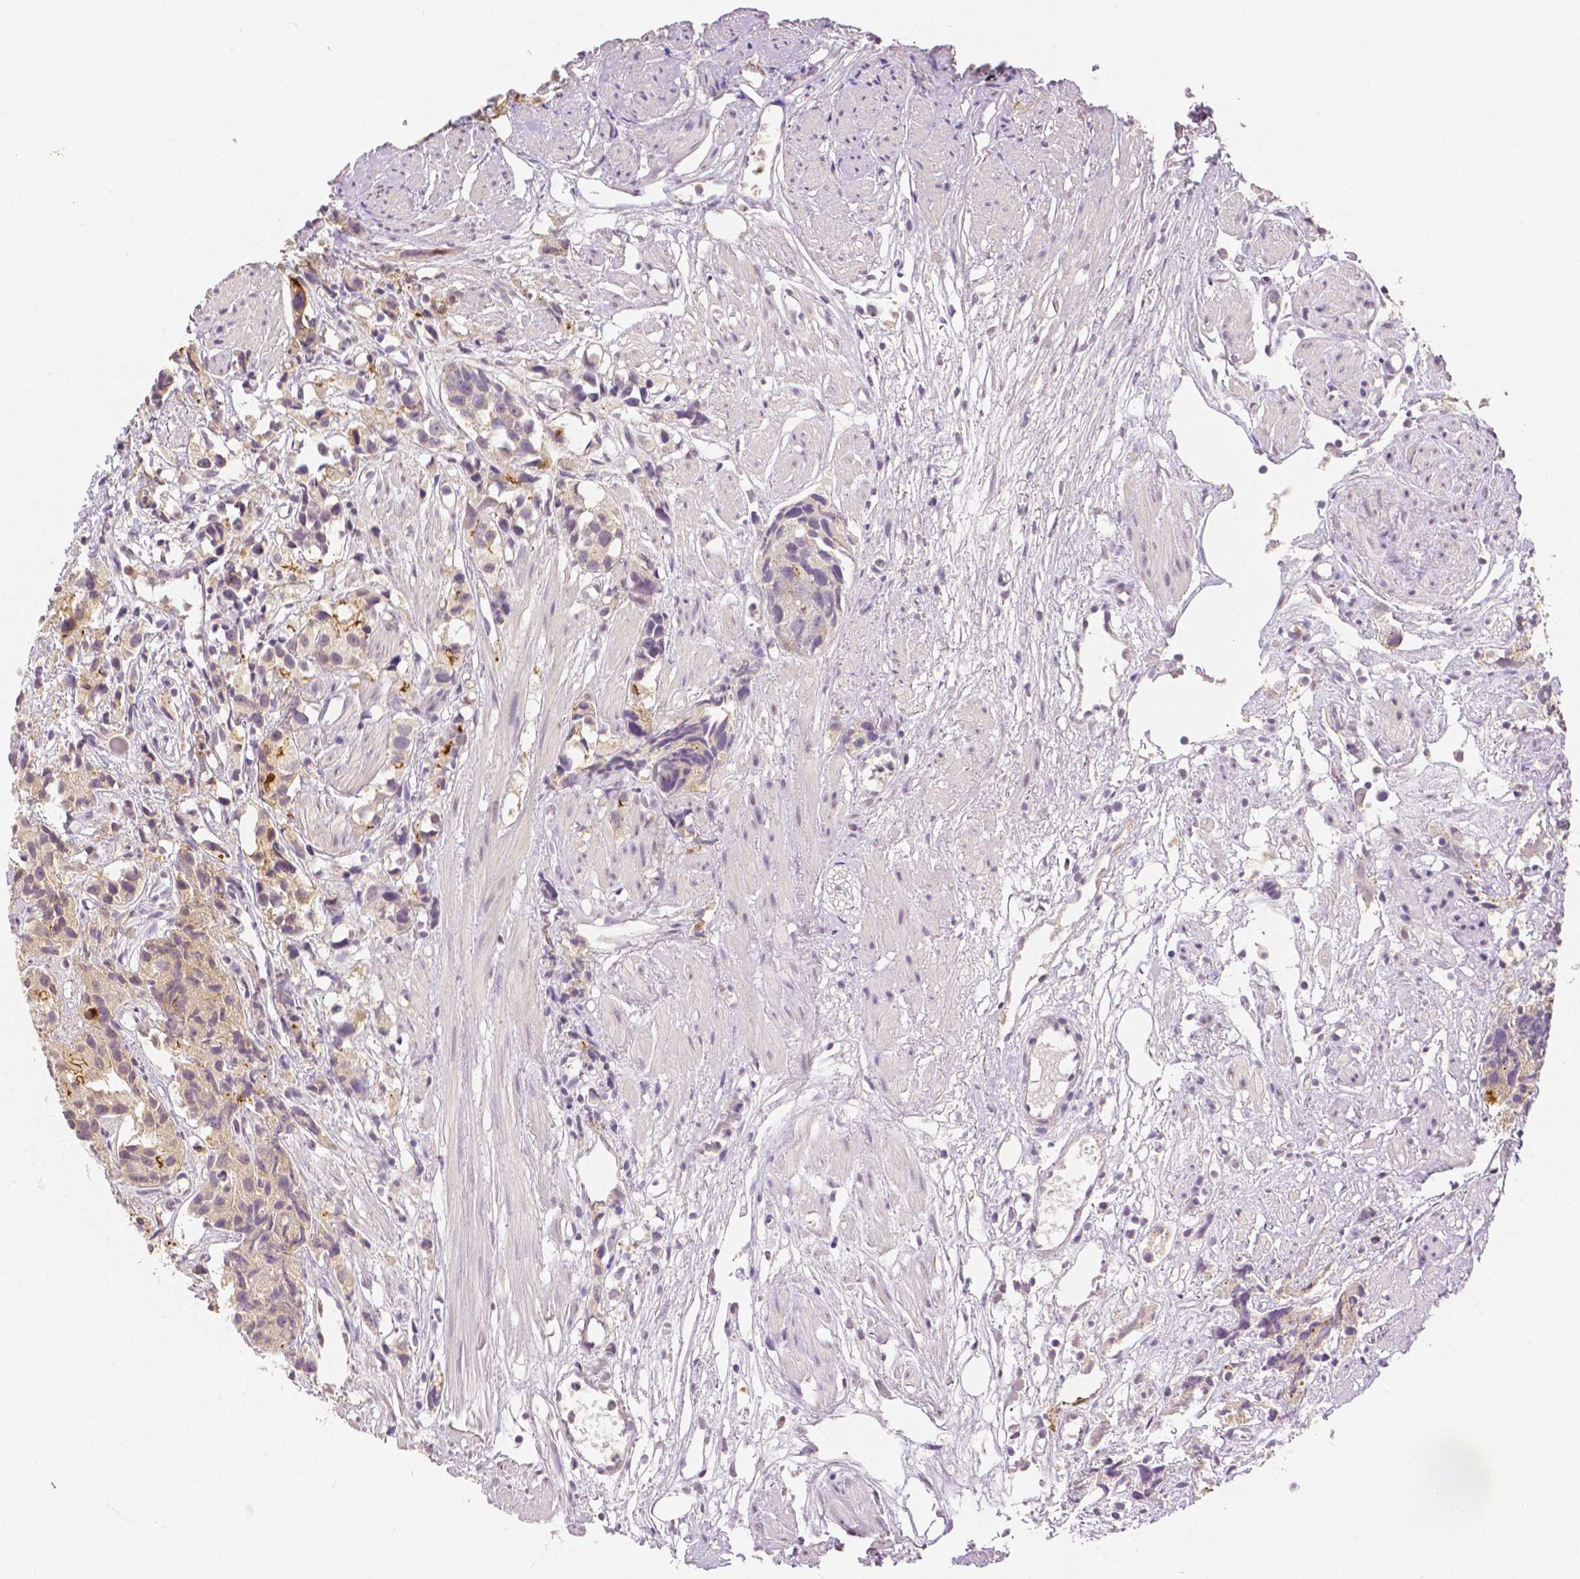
{"staining": {"intensity": "weak", "quantity": "25%-75%", "location": "cytoplasmic/membranous"}, "tissue": "prostate cancer", "cell_type": "Tumor cells", "image_type": "cancer", "snomed": [{"axis": "morphology", "description": "Adenocarcinoma, High grade"}, {"axis": "topography", "description": "Prostate"}], "caption": "Protein staining demonstrates weak cytoplasmic/membranous positivity in approximately 25%-75% of tumor cells in adenocarcinoma (high-grade) (prostate).", "gene": "OCLN", "patient": {"sex": "male", "age": 68}}